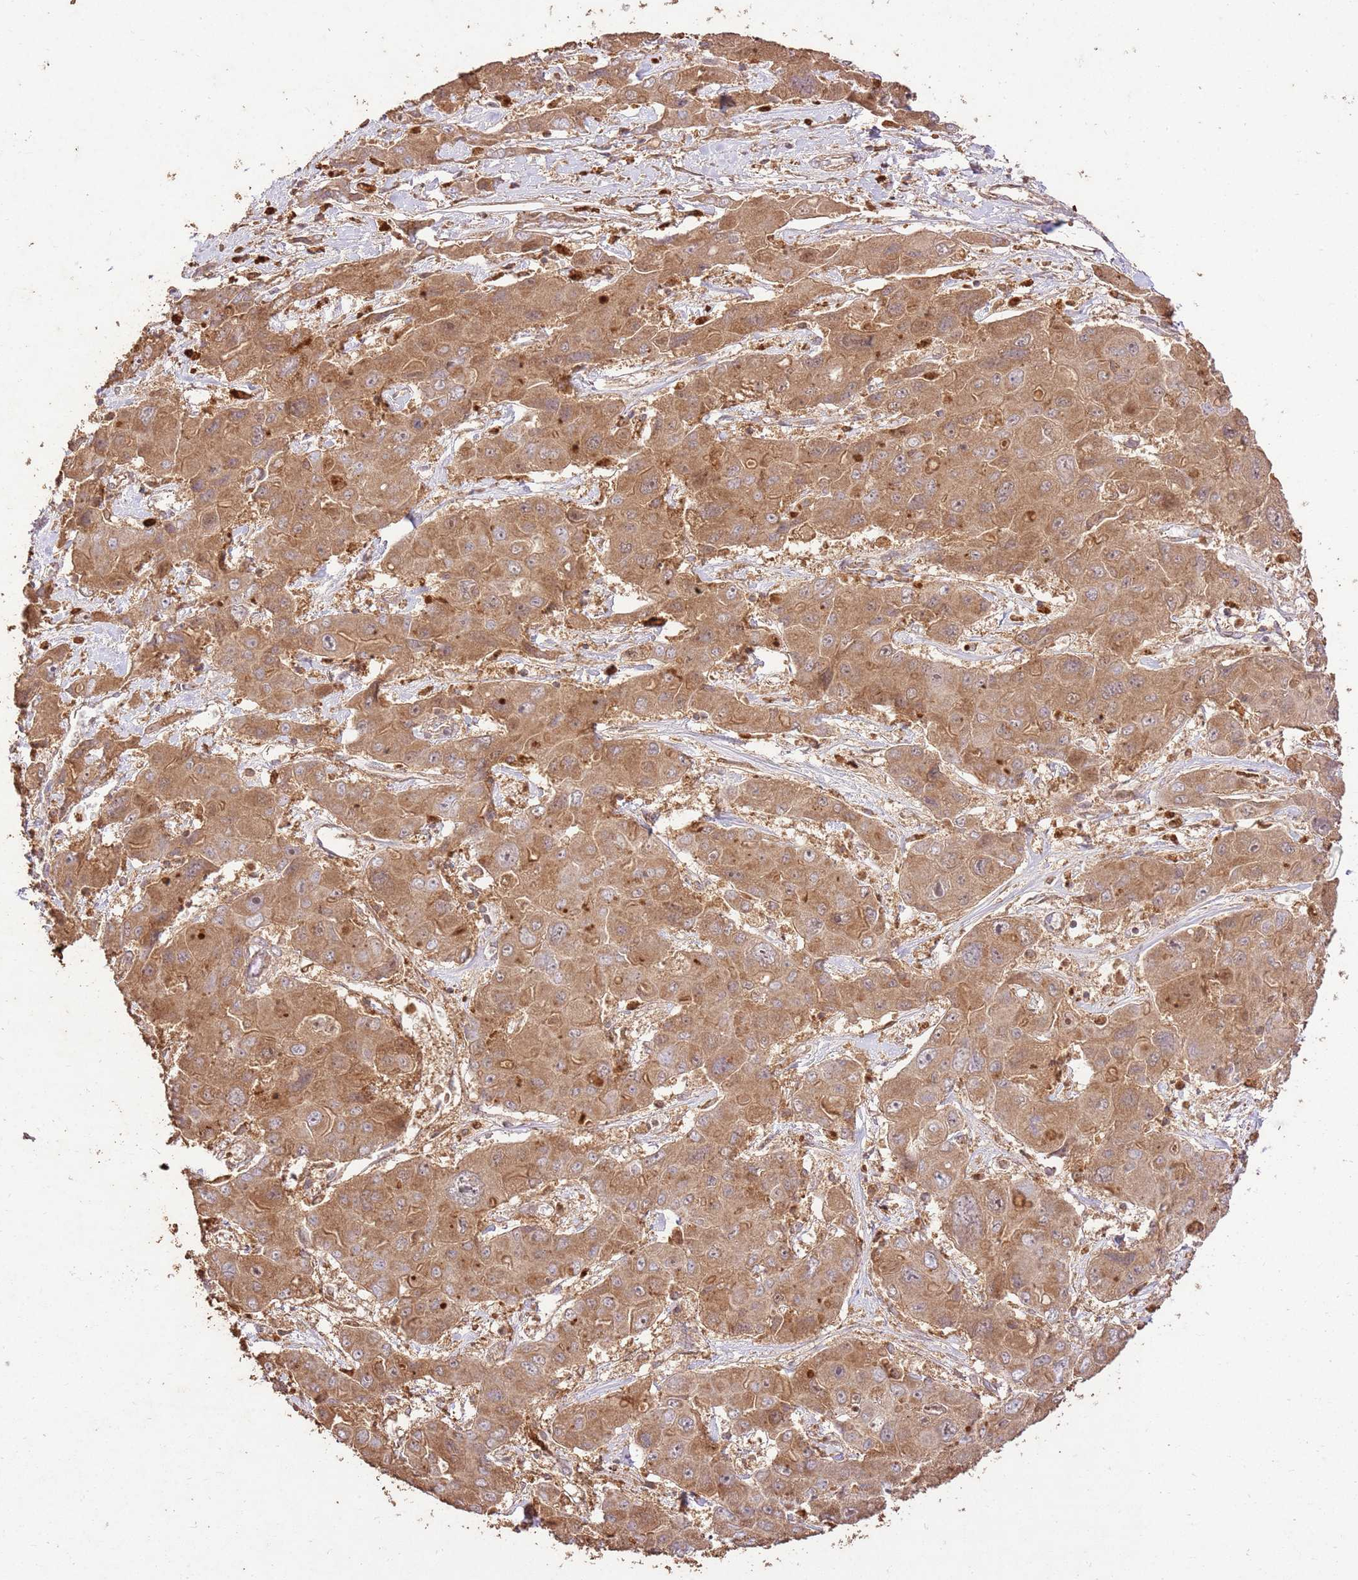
{"staining": {"intensity": "moderate", "quantity": ">75%", "location": "cytoplasmic/membranous"}, "tissue": "liver cancer", "cell_type": "Tumor cells", "image_type": "cancer", "snomed": [{"axis": "morphology", "description": "Cholangiocarcinoma"}, {"axis": "topography", "description": "Liver"}], "caption": "The histopathology image displays immunohistochemical staining of liver cholangiocarcinoma. There is moderate cytoplasmic/membranous positivity is seen in about >75% of tumor cells.", "gene": "LRRC28", "patient": {"sex": "male", "age": 67}}